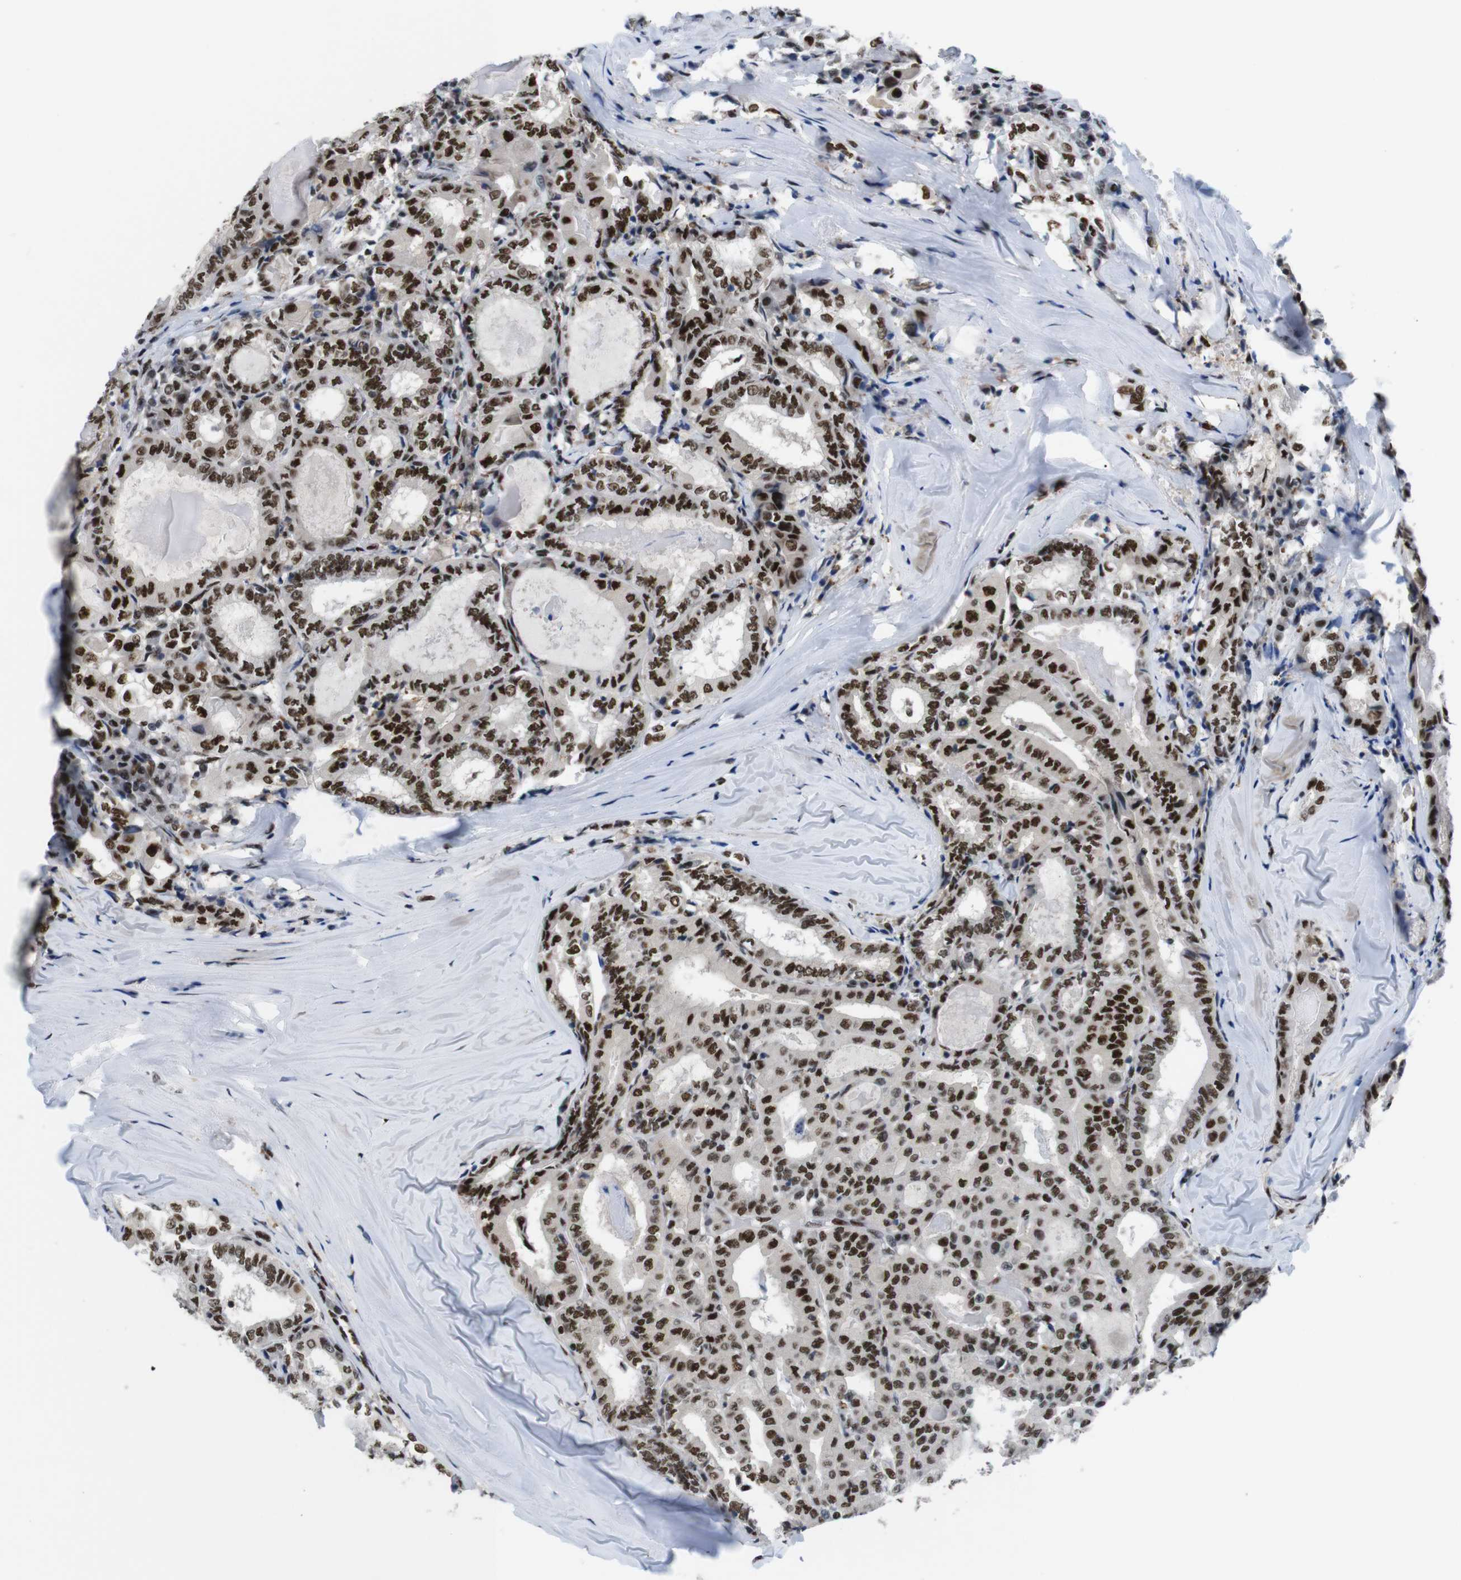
{"staining": {"intensity": "strong", "quantity": ">75%", "location": "nuclear"}, "tissue": "thyroid cancer", "cell_type": "Tumor cells", "image_type": "cancer", "snomed": [{"axis": "morphology", "description": "Papillary adenocarcinoma, NOS"}, {"axis": "topography", "description": "Thyroid gland"}], "caption": "Brown immunohistochemical staining in papillary adenocarcinoma (thyroid) shows strong nuclear staining in approximately >75% of tumor cells. (brown staining indicates protein expression, while blue staining denotes nuclei).", "gene": "PSME3", "patient": {"sex": "female", "age": 42}}